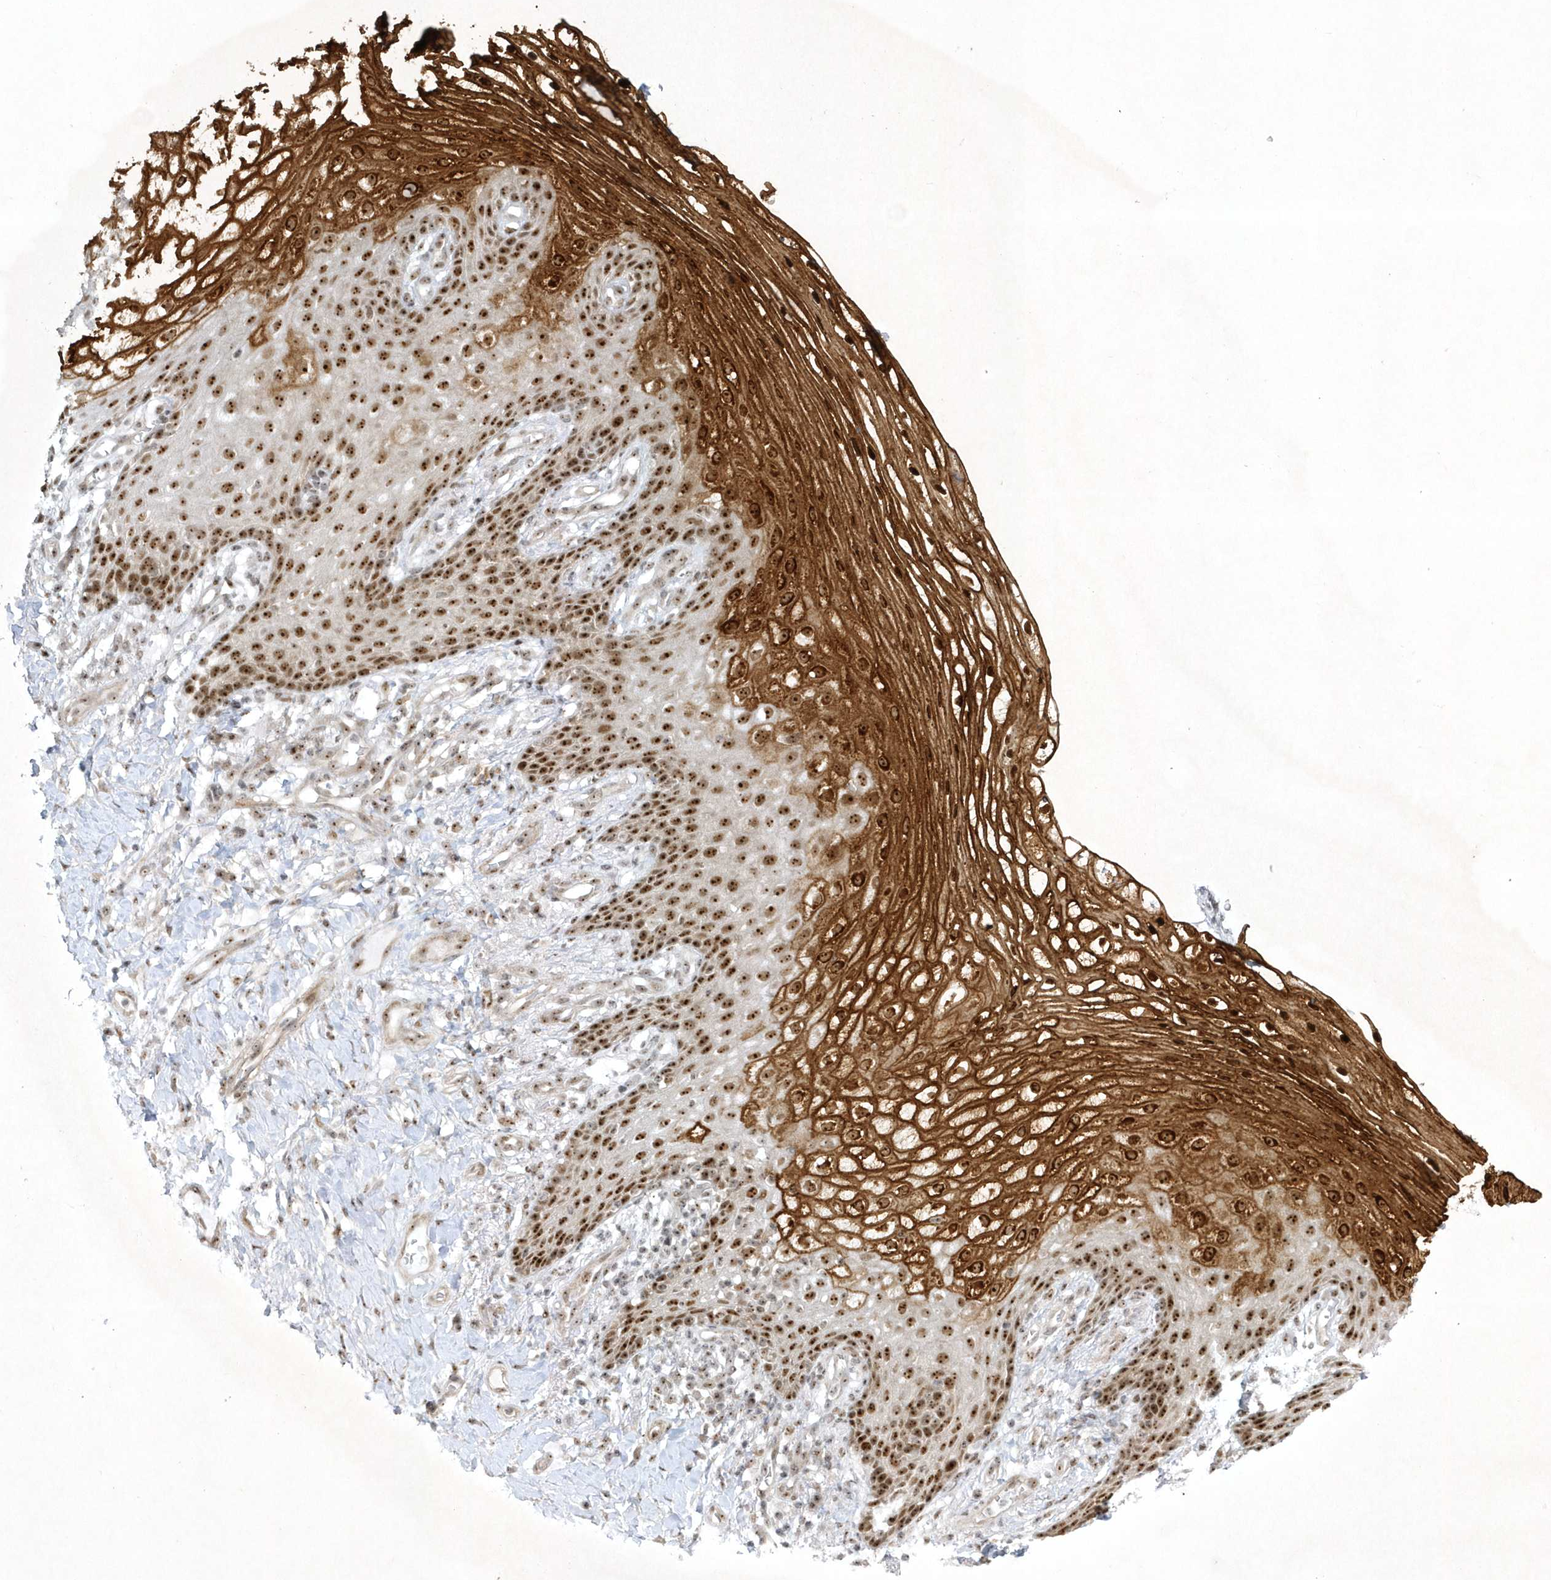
{"staining": {"intensity": "strong", "quantity": "25%-75%", "location": "cytoplasmic/membranous,nuclear"}, "tissue": "vagina", "cell_type": "Squamous epithelial cells", "image_type": "normal", "snomed": [{"axis": "morphology", "description": "Normal tissue, NOS"}, {"axis": "topography", "description": "Vagina"}], "caption": "Protein staining of unremarkable vagina exhibits strong cytoplasmic/membranous,nuclear staining in approximately 25%-75% of squamous epithelial cells.", "gene": "NPM3", "patient": {"sex": "female", "age": 60}}